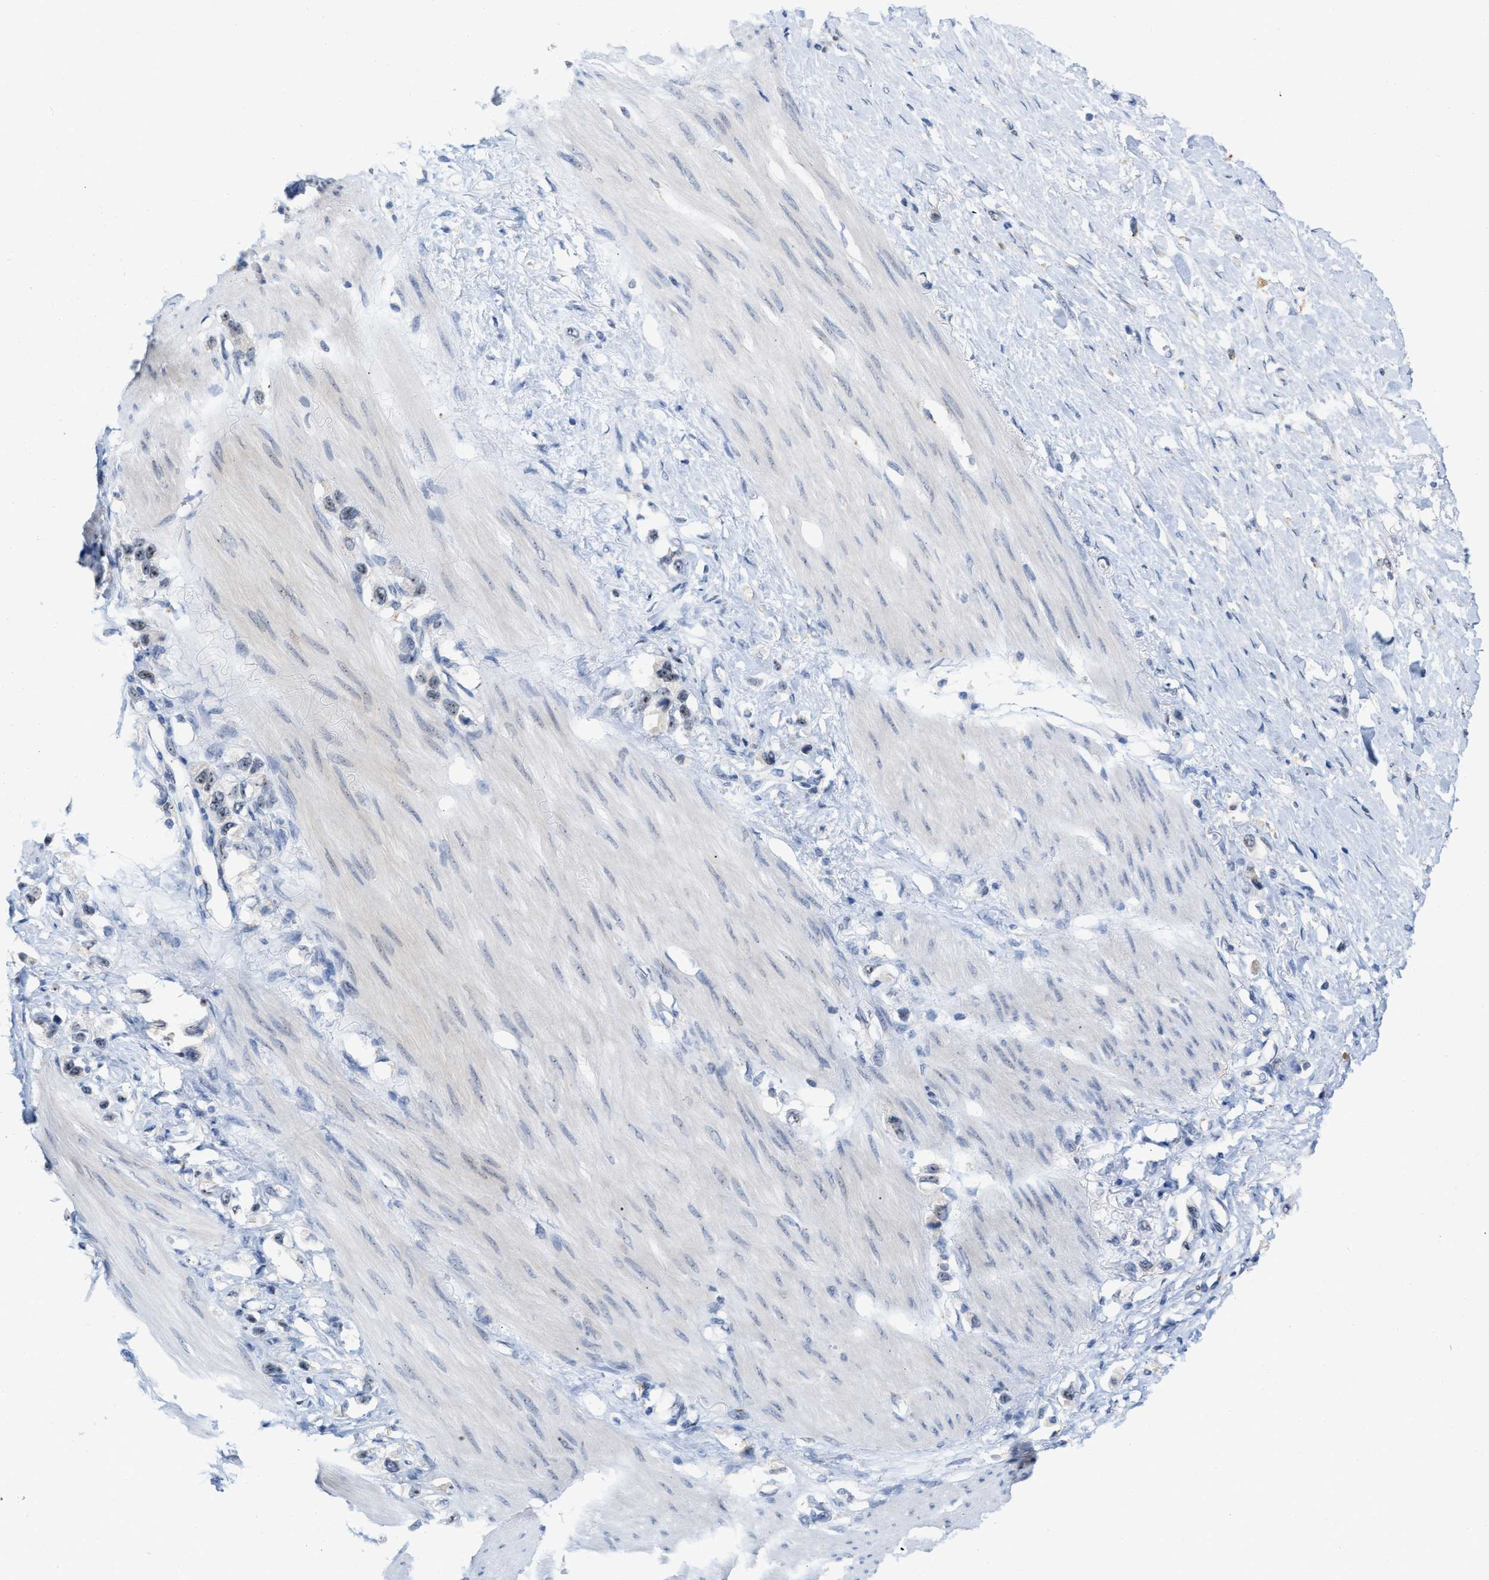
{"staining": {"intensity": "weak", "quantity": "25%-75%", "location": "nuclear"}, "tissue": "stomach cancer", "cell_type": "Tumor cells", "image_type": "cancer", "snomed": [{"axis": "morphology", "description": "Adenocarcinoma, NOS"}, {"axis": "topography", "description": "Stomach"}], "caption": "Immunohistochemistry (DAB (3,3'-diaminobenzidine)) staining of adenocarcinoma (stomach) demonstrates weak nuclear protein staining in about 25%-75% of tumor cells.", "gene": "ELAC2", "patient": {"sex": "female", "age": 65}}